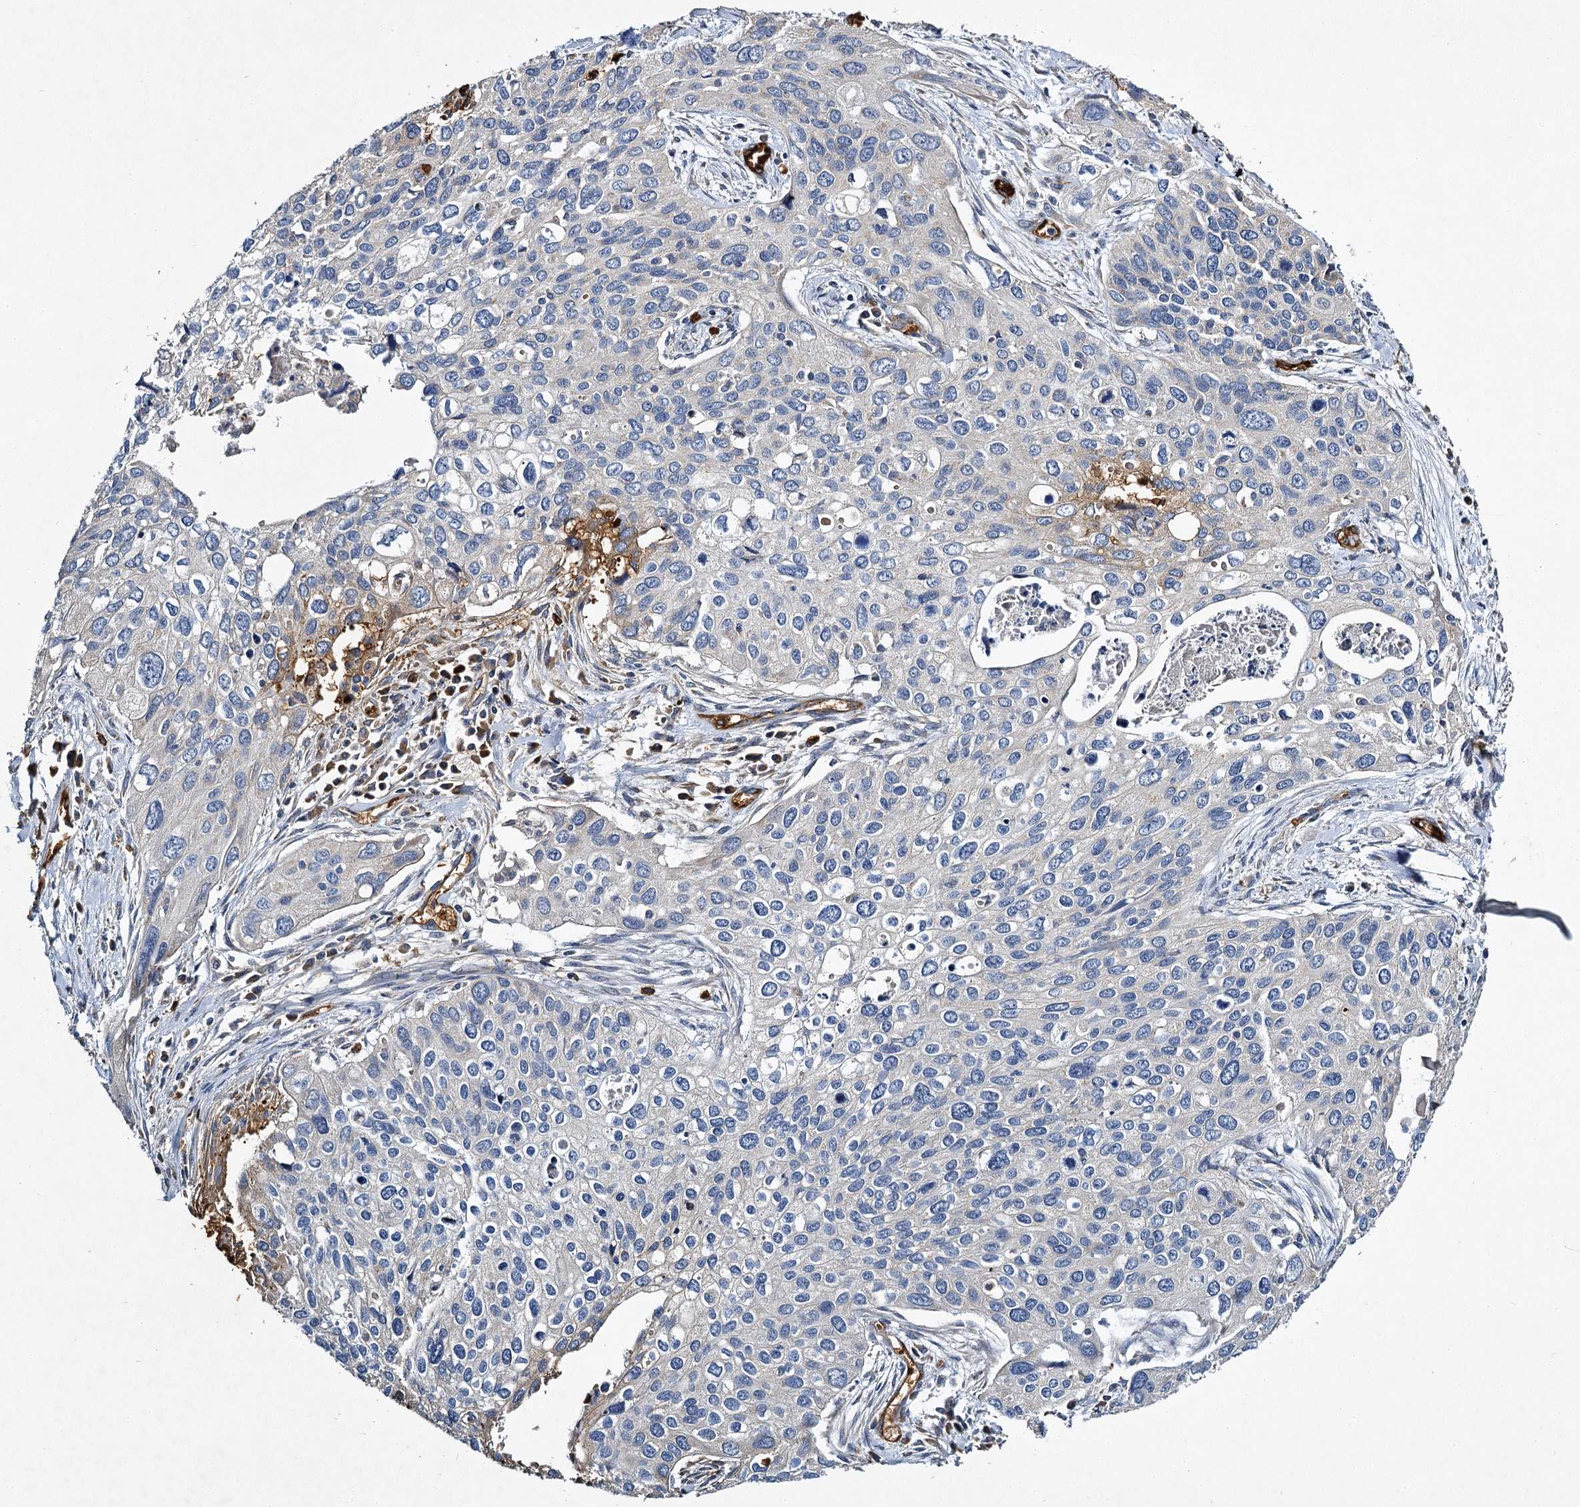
{"staining": {"intensity": "negative", "quantity": "none", "location": "none"}, "tissue": "cervical cancer", "cell_type": "Tumor cells", "image_type": "cancer", "snomed": [{"axis": "morphology", "description": "Squamous cell carcinoma, NOS"}, {"axis": "topography", "description": "Cervix"}], "caption": "This is a histopathology image of immunohistochemistry (IHC) staining of cervical squamous cell carcinoma, which shows no expression in tumor cells.", "gene": "BCS1L", "patient": {"sex": "female", "age": 55}}